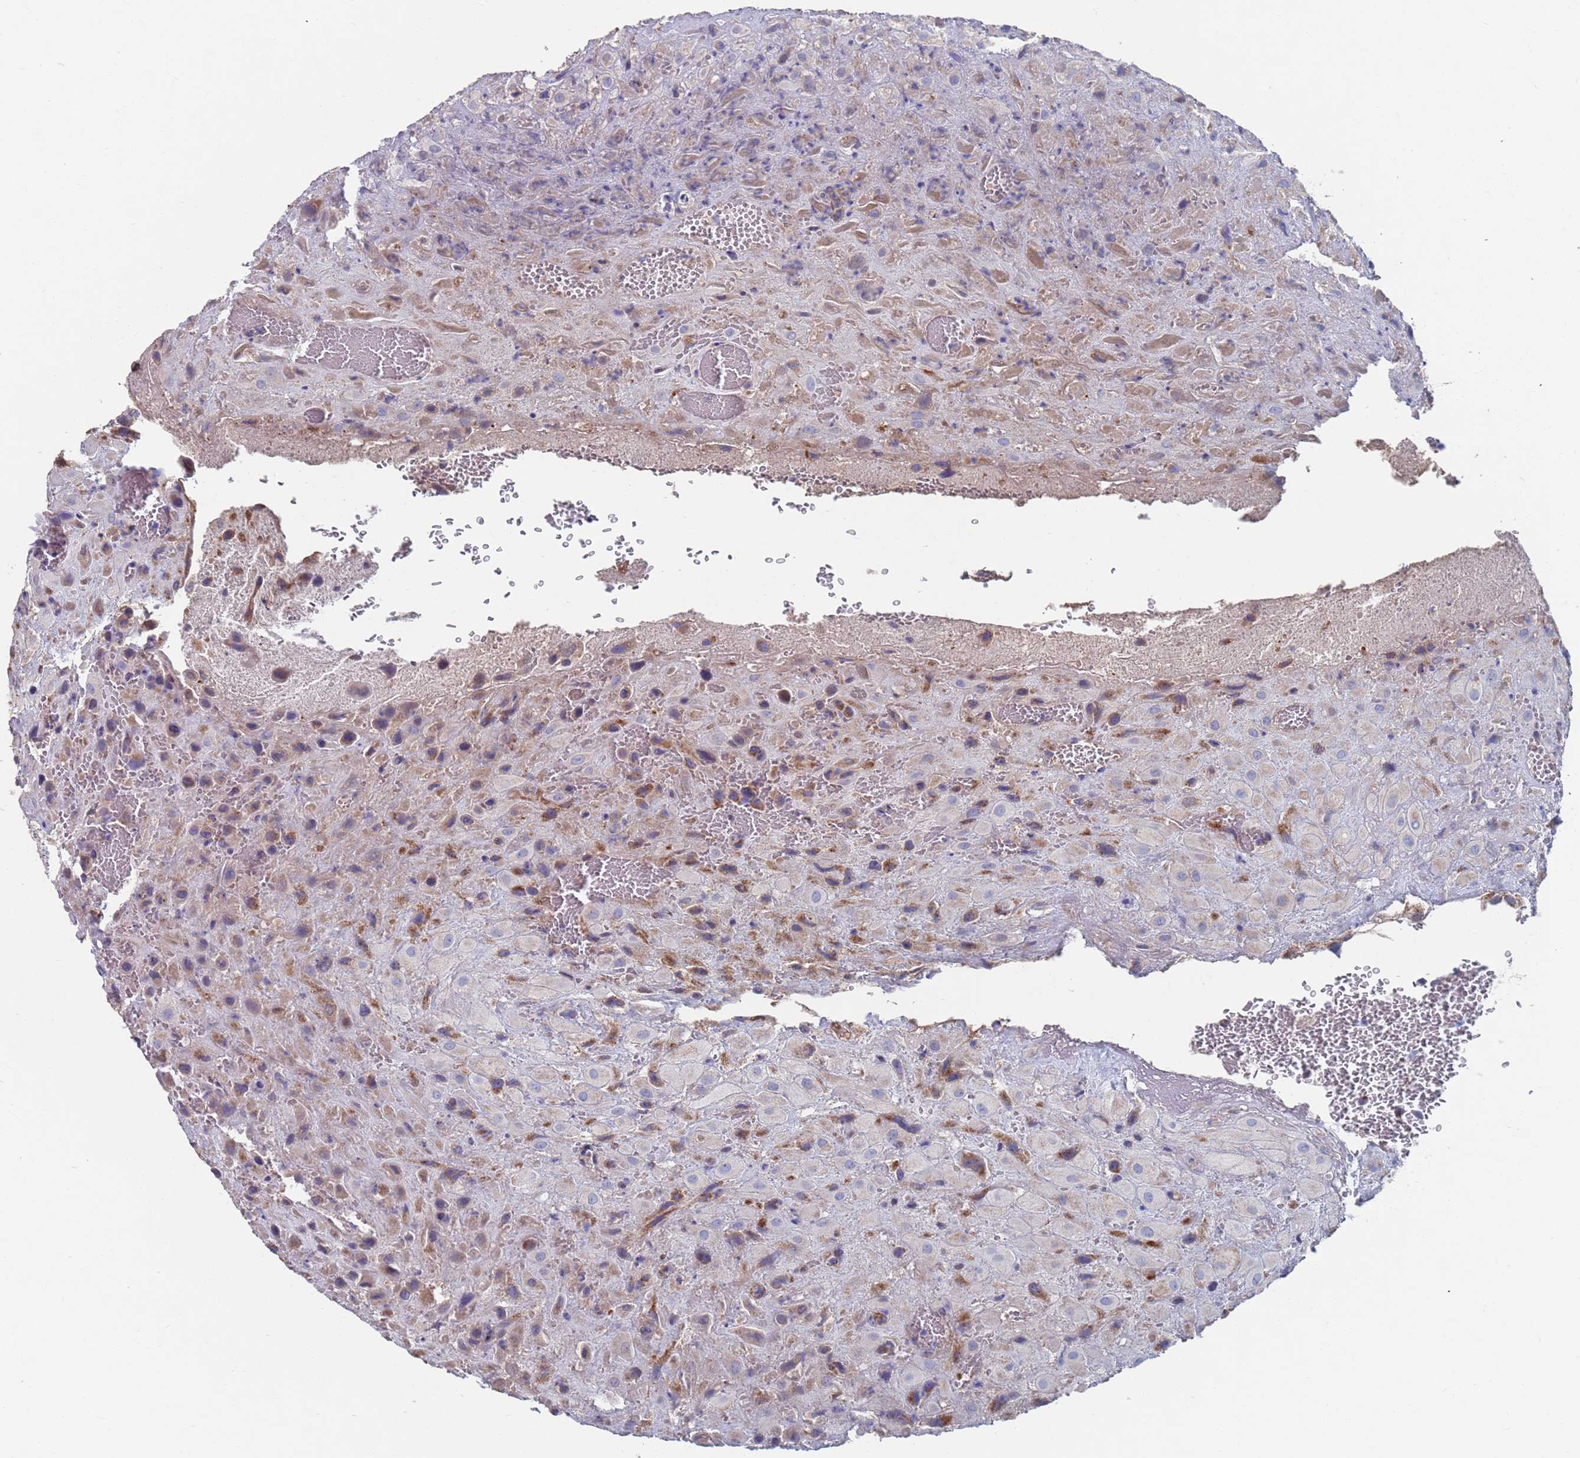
{"staining": {"intensity": "weak", "quantity": "25%-75%", "location": "cytoplasmic/membranous"}, "tissue": "placenta", "cell_type": "Decidual cells", "image_type": "normal", "snomed": [{"axis": "morphology", "description": "Normal tissue, NOS"}, {"axis": "topography", "description": "Placenta"}], "caption": "The immunohistochemical stain shows weak cytoplasmic/membranous expression in decidual cells of benign placenta.", "gene": "MRPL22", "patient": {"sex": "female", "age": 35}}